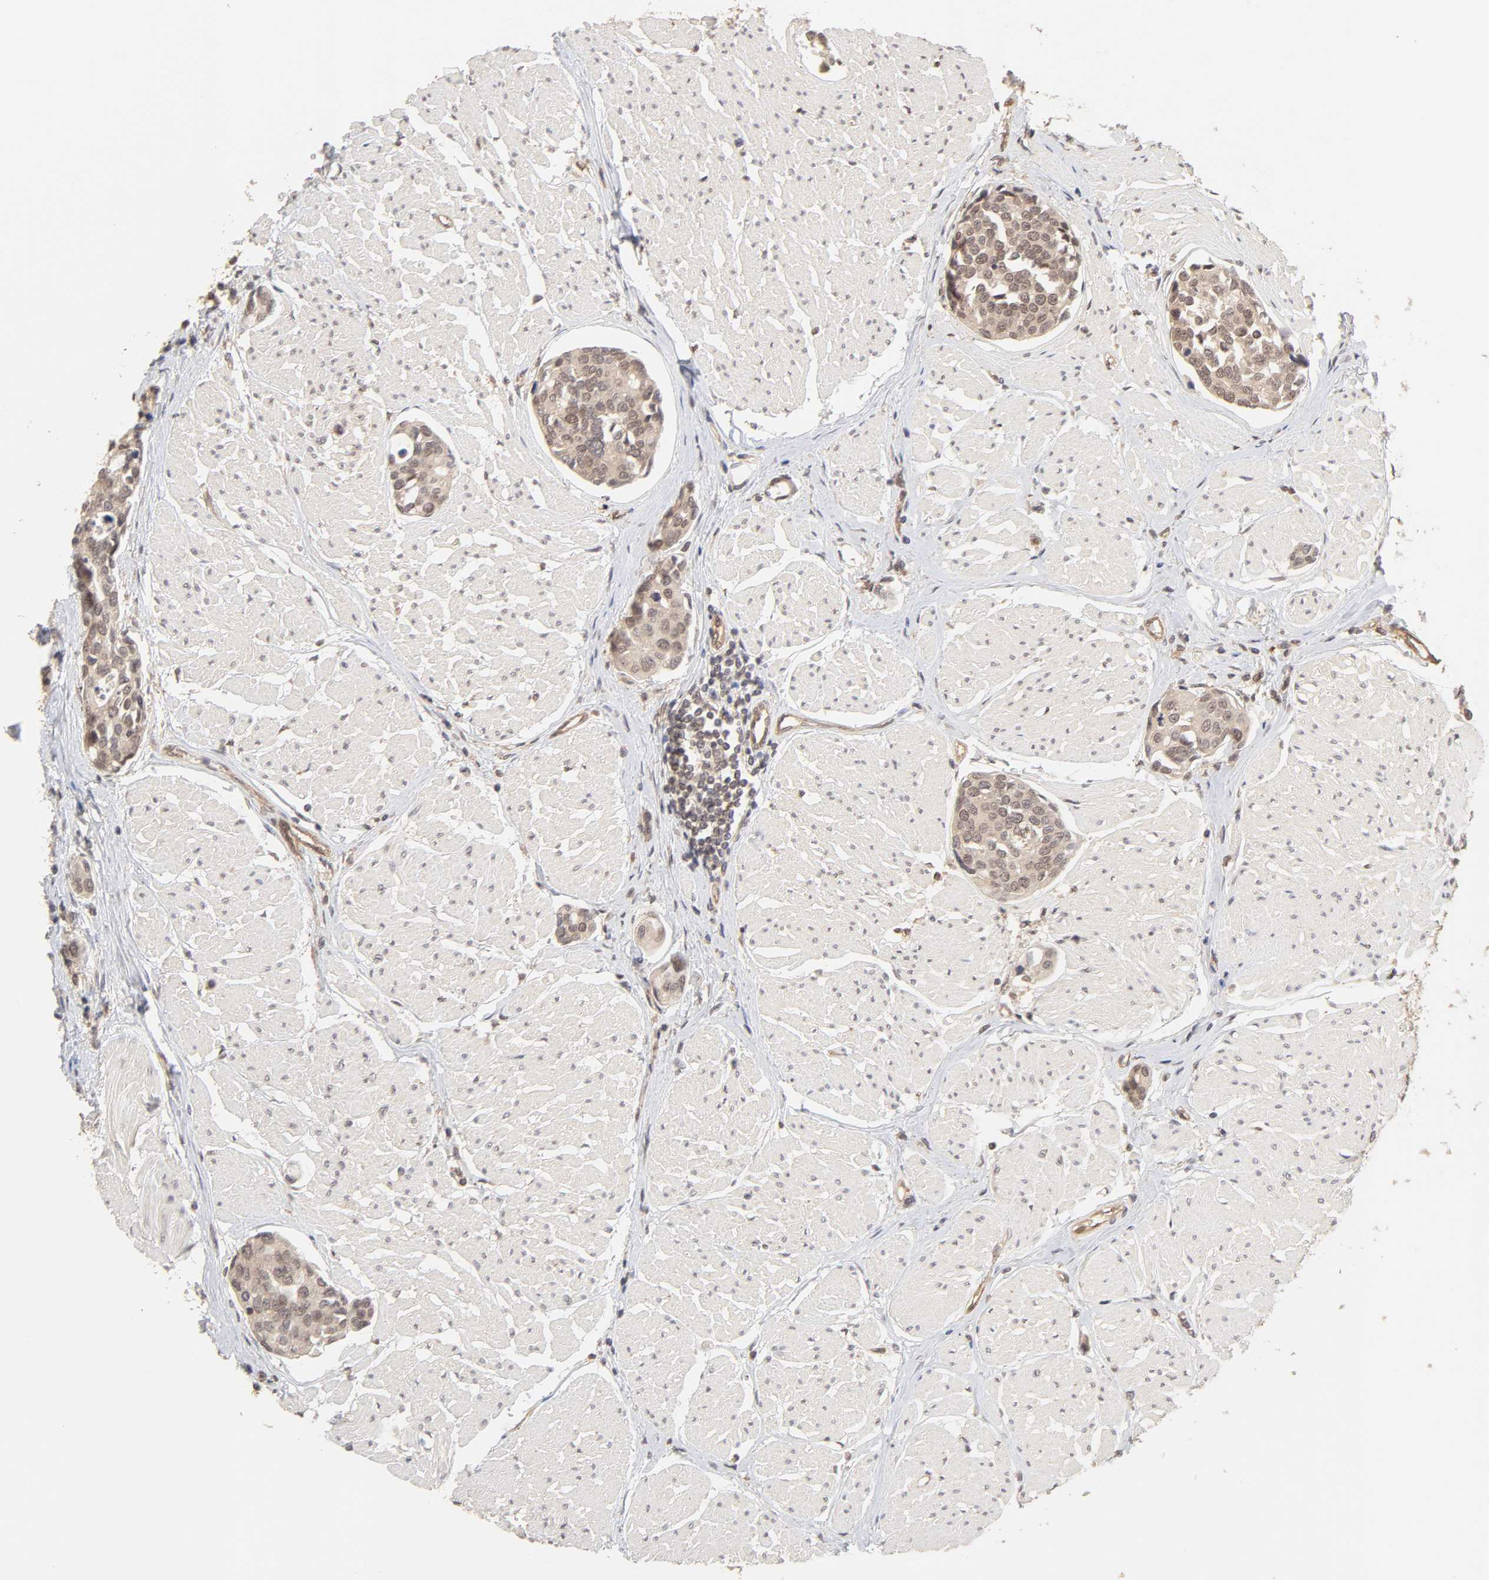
{"staining": {"intensity": "moderate", "quantity": ">75%", "location": "cytoplasmic/membranous"}, "tissue": "urothelial cancer", "cell_type": "Tumor cells", "image_type": "cancer", "snomed": [{"axis": "morphology", "description": "Urothelial carcinoma, High grade"}, {"axis": "topography", "description": "Urinary bladder"}], "caption": "Brown immunohistochemical staining in human urothelial cancer shows moderate cytoplasmic/membranous positivity in approximately >75% of tumor cells. (DAB (3,3'-diaminobenzidine) = brown stain, brightfield microscopy at high magnification).", "gene": "MAPK1", "patient": {"sex": "male", "age": 78}}